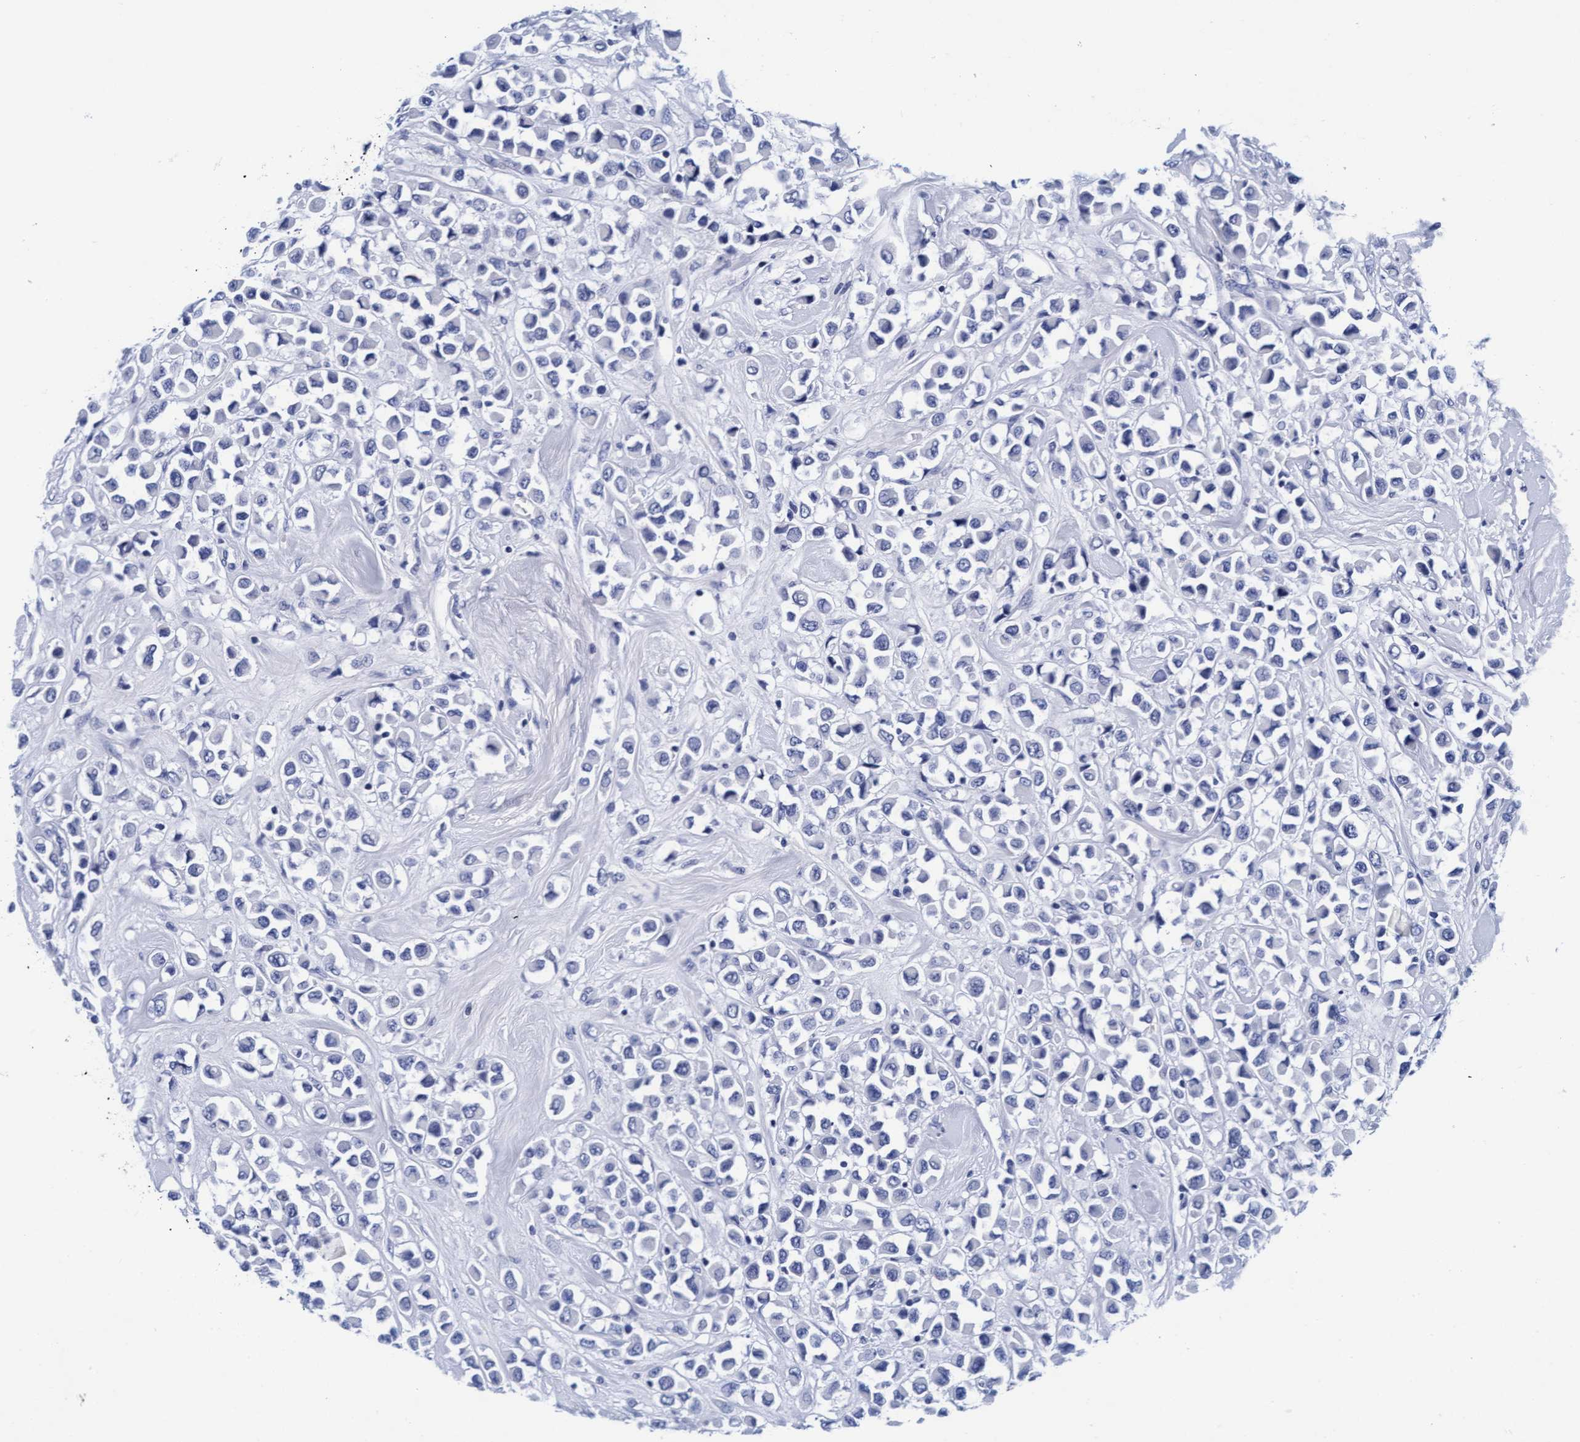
{"staining": {"intensity": "negative", "quantity": "none", "location": "none"}, "tissue": "breast cancer", "cell_type": "Tumor cells", "image_type": "cancer", "snomed": [{"axis": "morphology", "description": "Duct carcinoma"}, {"axis": "topography", "description": "Breast"}], "caption": "This is a histopathology image of immunohistochemistry staining of breast cancer (invasive ductal carcinoma), which shows no expression in tumor cells. The staining was performed using DAB to visualize the protein expression in brown, while the nuclei were stained in blue with hematoxylin (Magnification: 20x).", "gene": "ARSG", "patient": {"sex": "female", "age": 61}}